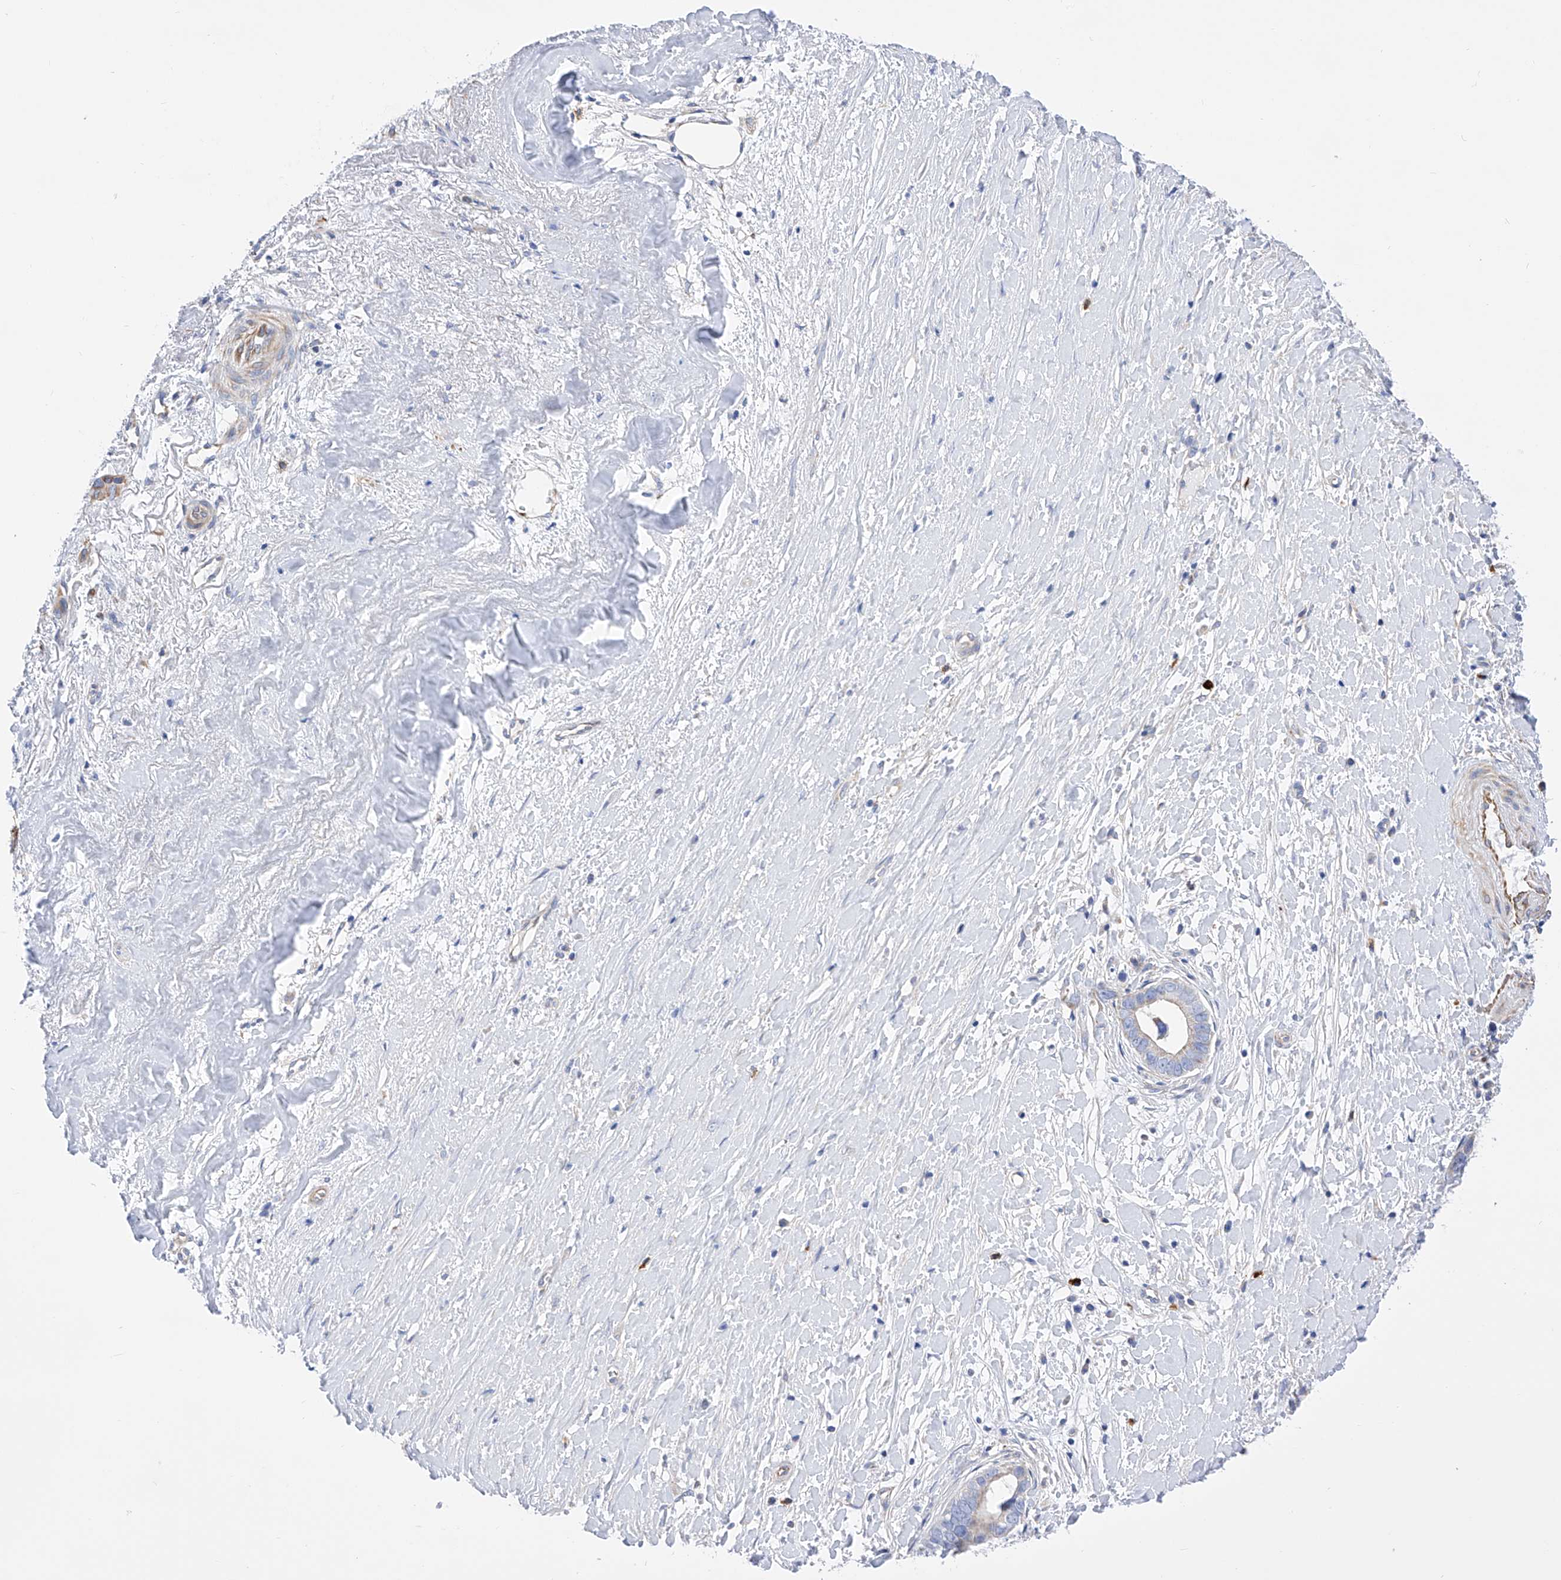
{"staining": {"intensity": "negative", "quantity": "none", "location": "none"}, "tissue": "liver cancer", "cell_type": "Tumor cells", "image_type": "cancer", "snomed": [{"axis": "morphology", "description": "Cholangiocarcinoma"}, {"axis": "topography", "description": "Liver"}], "caption": "Immunohistochemical staining of liver cancer (cholangiocarcinoma) exhibits no significant positivity in tumor cells.", "gene": "FLG", "patient": {"sex": "female", "age": 79}}